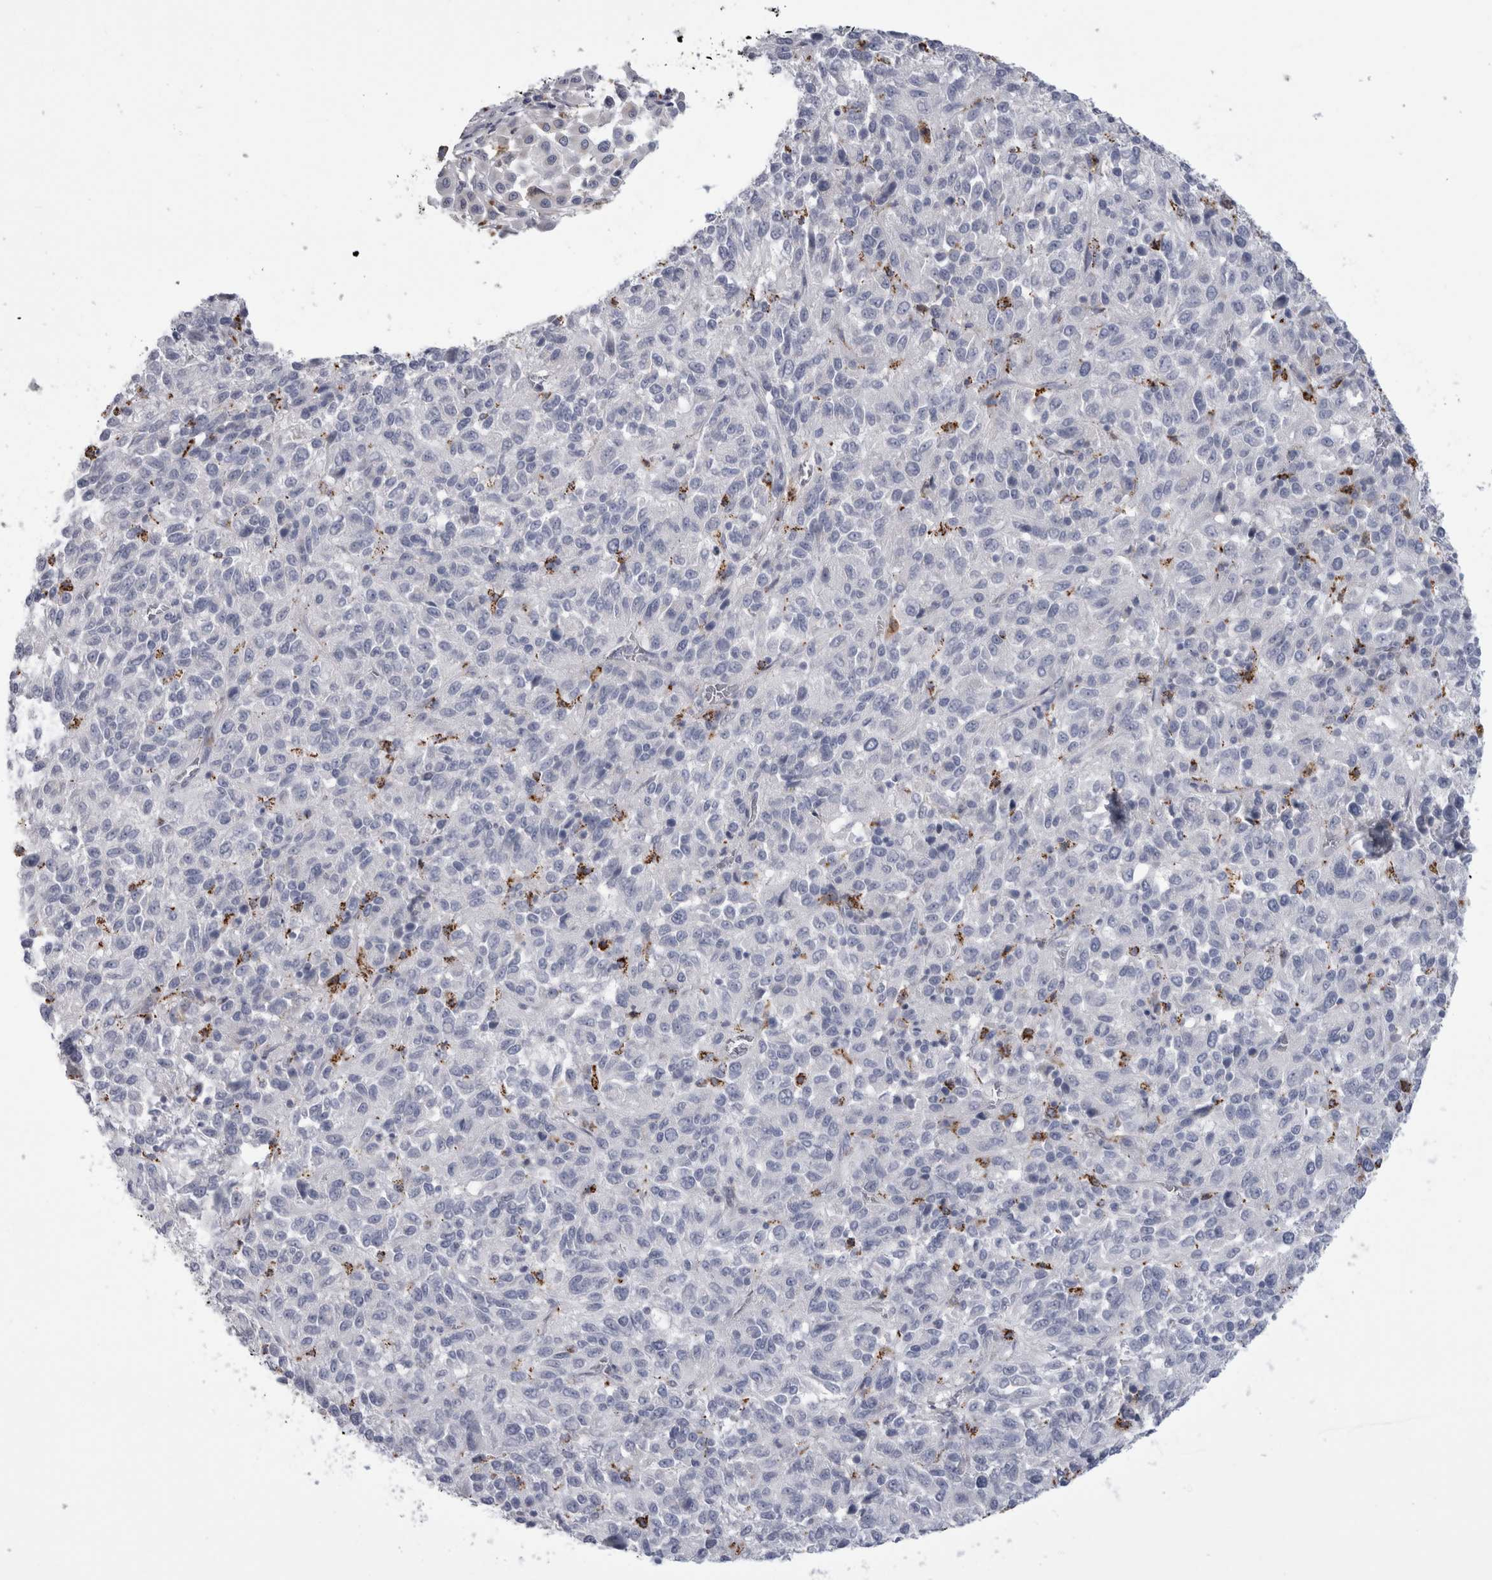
{"staining": {"intensity": "negative", "quantity": "none", "location": "none"}, "tissue": "melanoma", "cell_type": "Tumor cells", "image_type": "cancer", "snomed": [{"axis": "morphology", "description": "Malignant melanoma, Metastatic site"}, {"axis": "topography", "description": "Lung"}], "caption": "Immunohistochemistry (IHC) histopathology image of melanoma stained for a protein (brown), which displays no expression in tumor cells.", "gene": "GATM", "patient": {"sex": "male", "age": 64}}